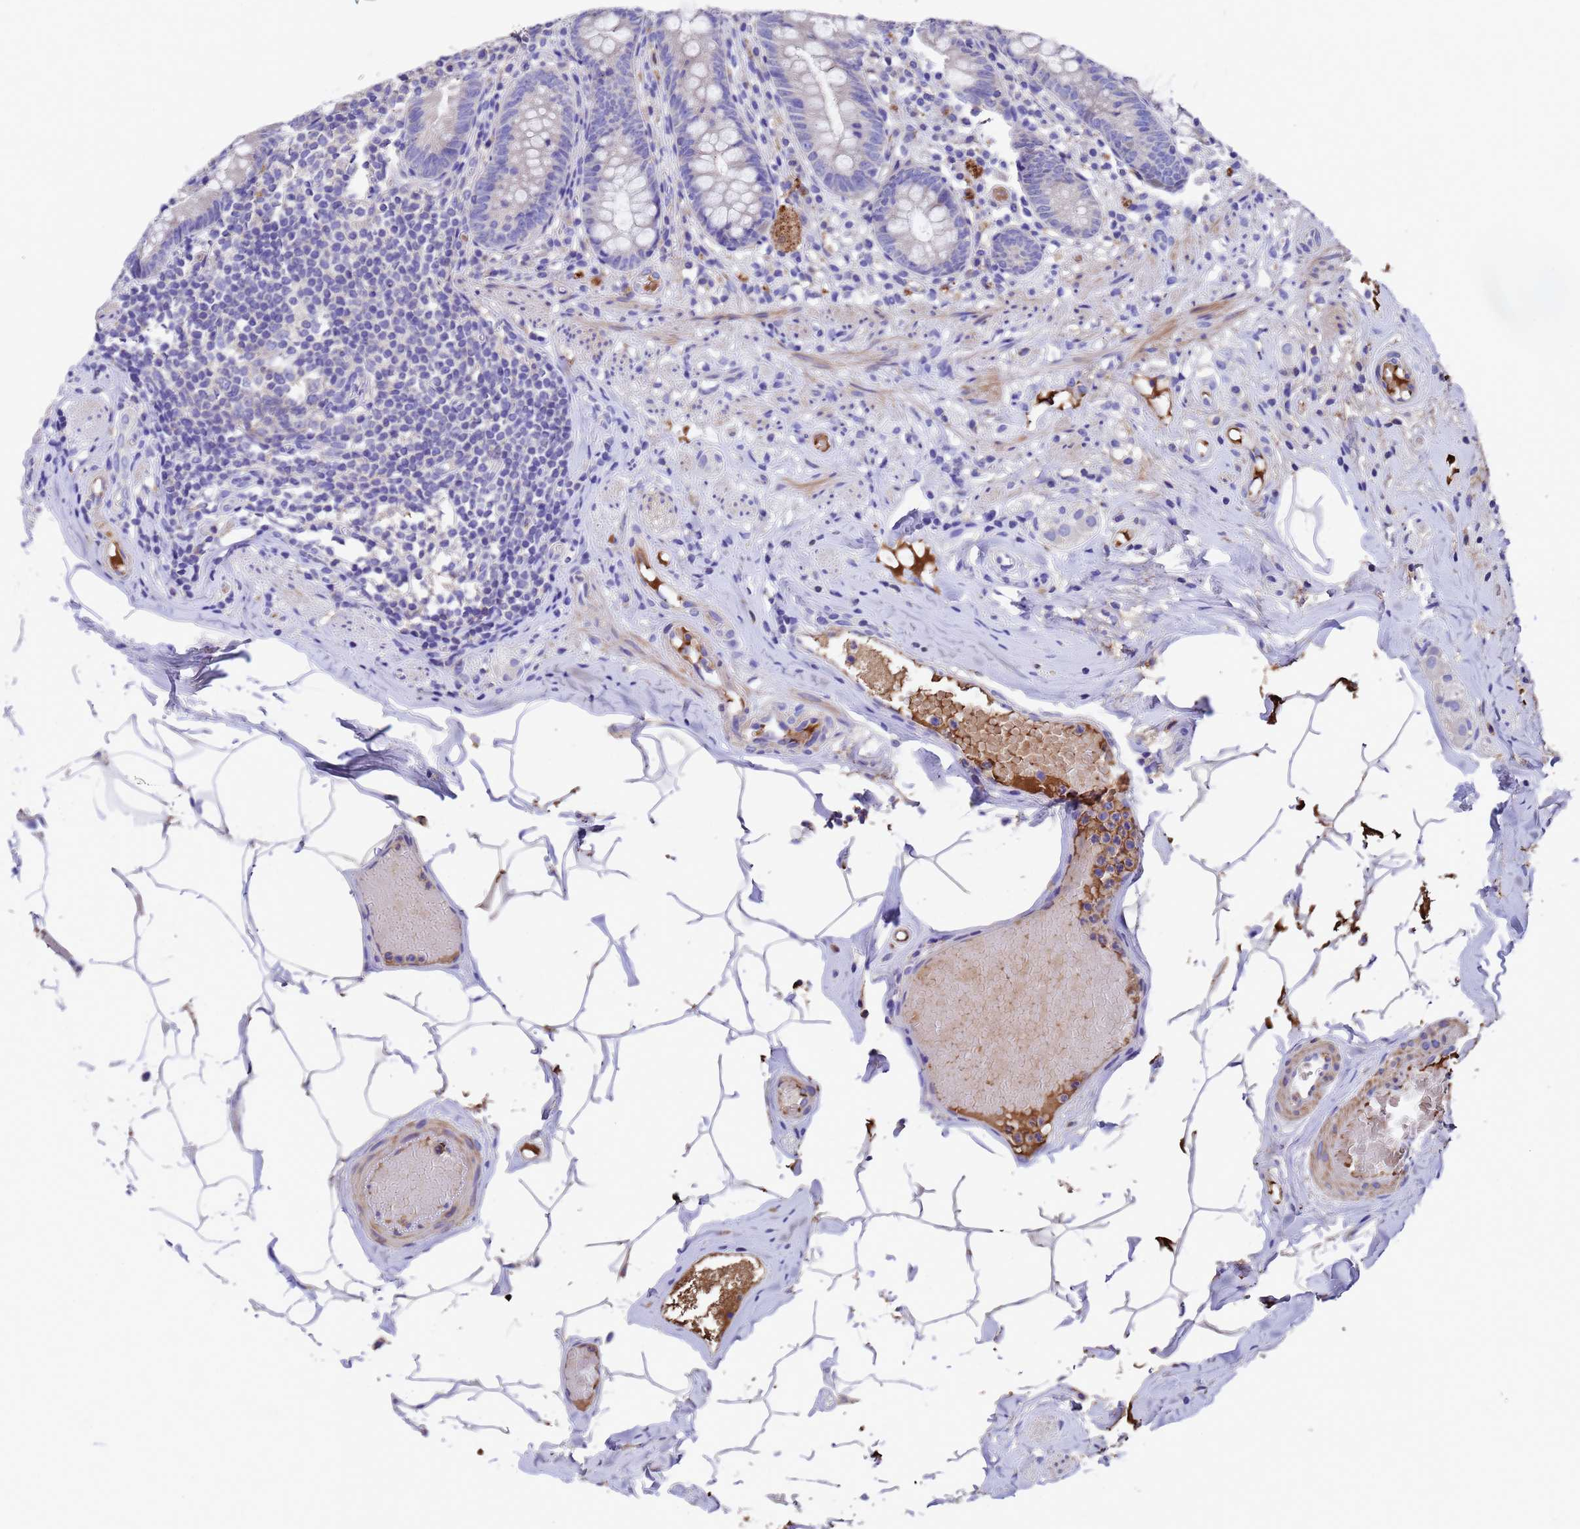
{"staining": {"intensity": "negative", "quantity": "none", "location": "none"}, "tissue": "appendix", "cell_type": "Glandular cells", "image_type": "normal", "snomed": [{"axis": "morphology", "description": "Normal tissue, NOS"}, {"axis": "topography", "description": "Appendix"}], "caption": "Immunohistochemistry (IHC) micrograph of benign appendix: appendix stained with DAB (3,3'-diaminobenzidine) shows no significant protein positivity in glandular cells.", "gene": "ELP6", "patient": {"sex": "male", "age": 55}}